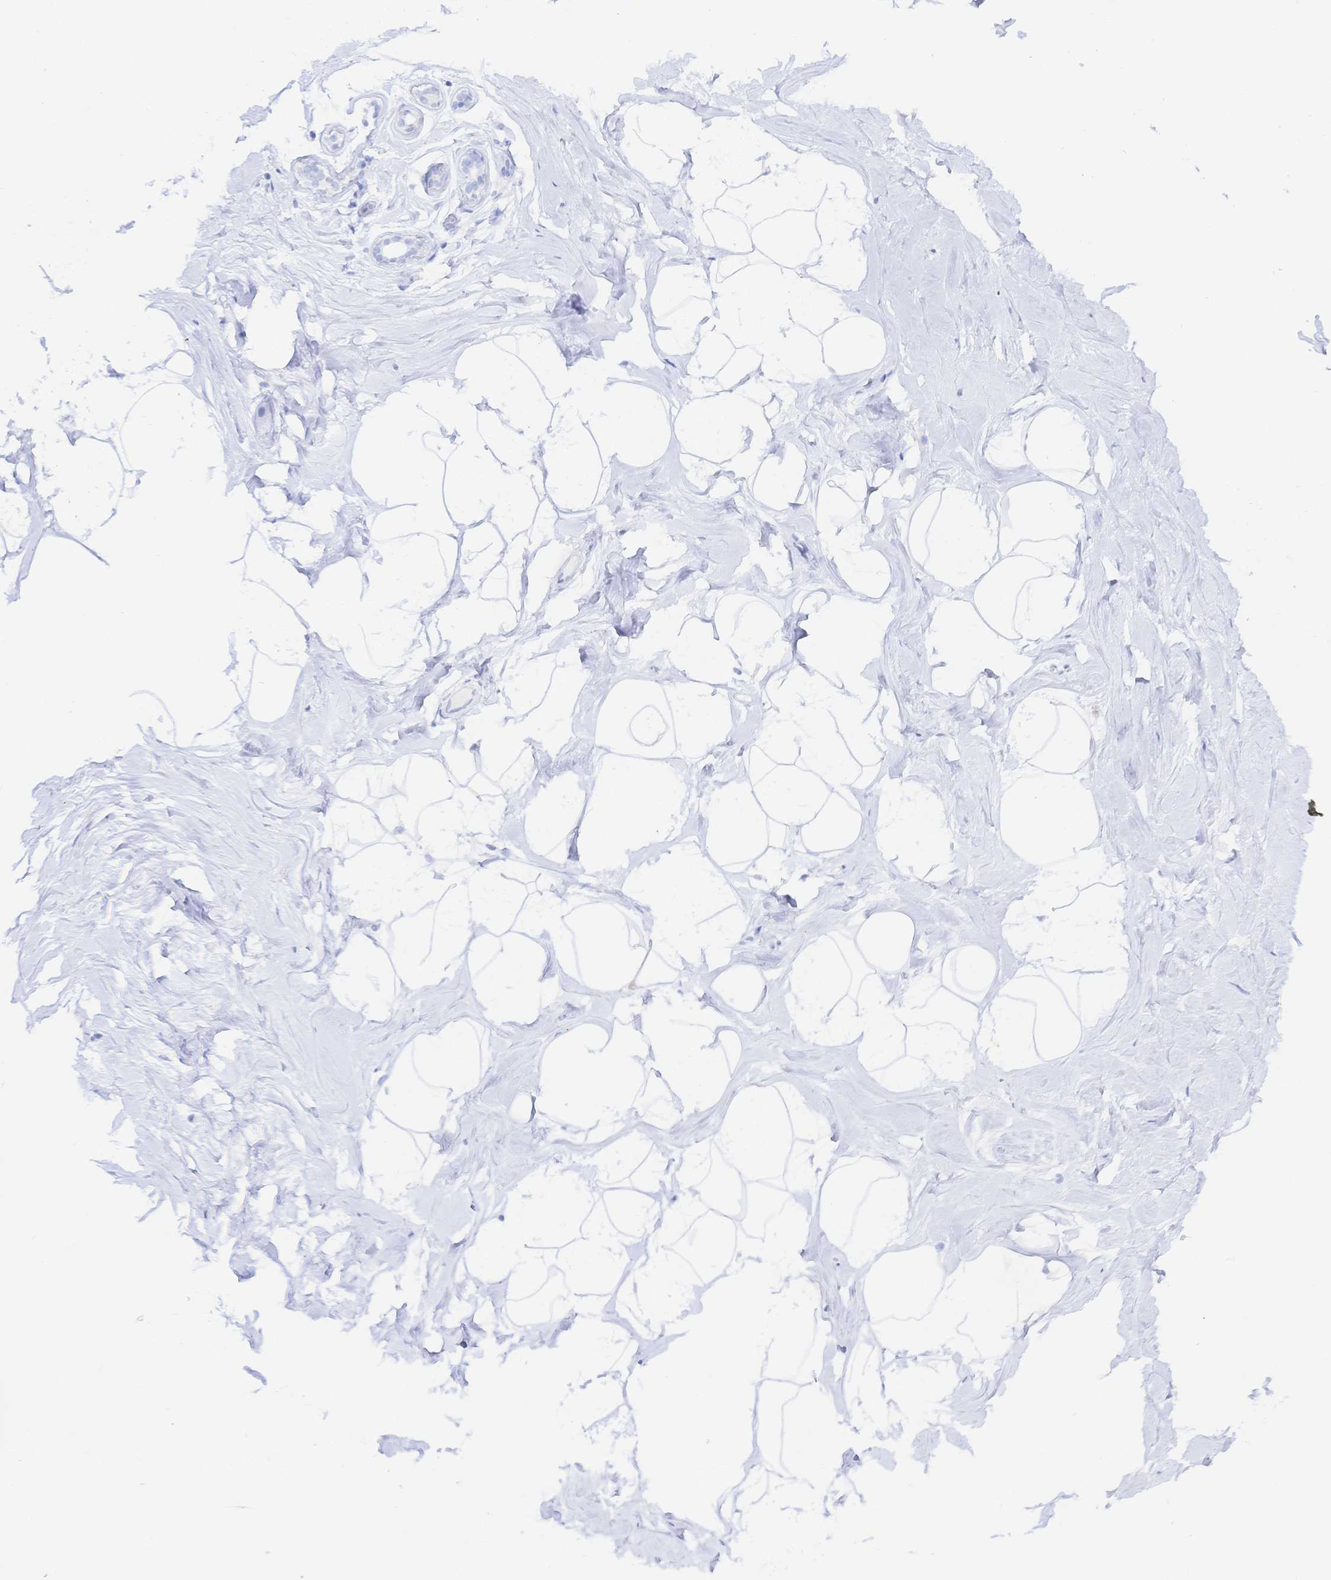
{"staining": {"intensity": "negative", "quantity": "none", "location": "none"}, "tissue": "breast", "cell_type": "Adipocytes", "image_type": "normal", "snomed": [{"axis": "morphology", "description": "Normal tissue, NOS"}, {"axis": "topography", "description": "Breast"}], "caption": "The histopathology image reveals no staining of adipocytes in unremarkable breast. (Immunohistochemistry, brightfield microscopy, high magnification).", "gene": "KCNH6", "patient": {"sex": "female", "age": 32}}